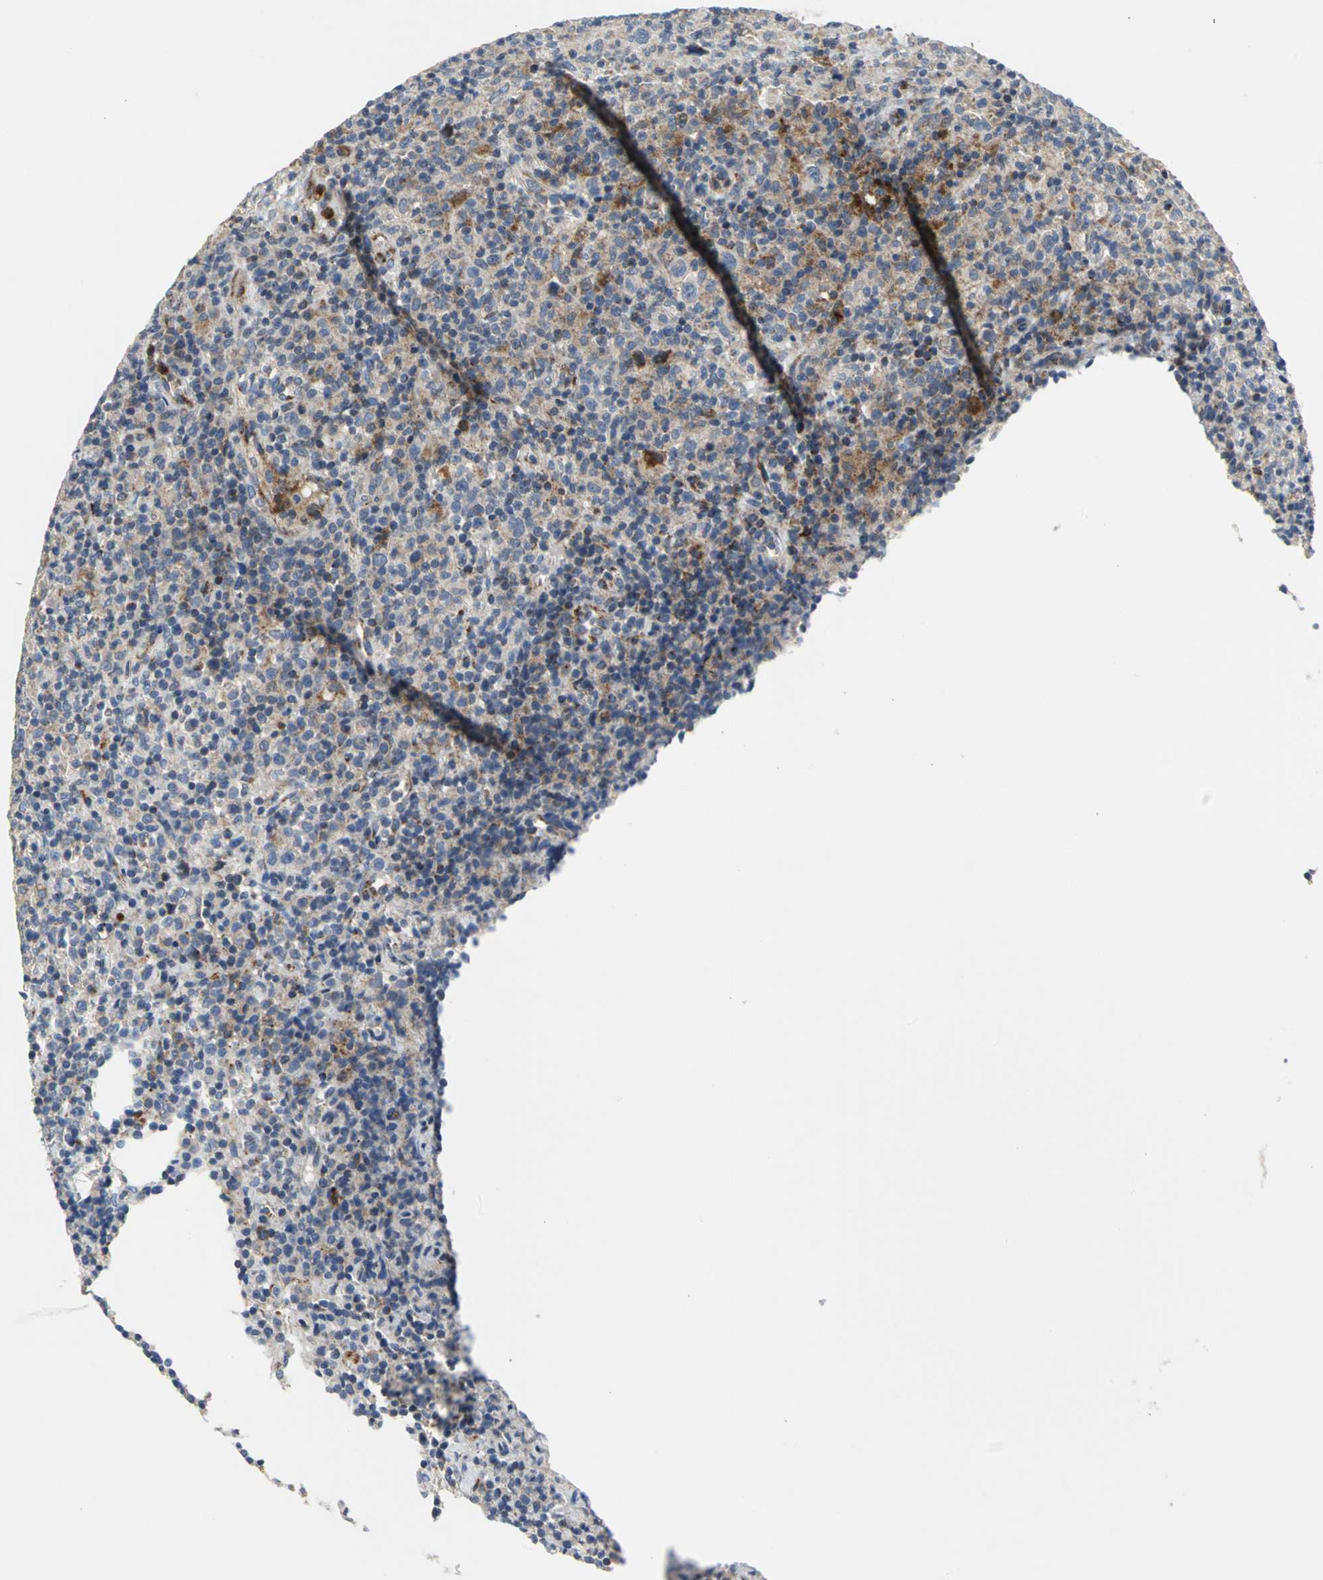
{"staining": {"intensity": "moderate", "quantity": "25%-75%", "location": "cytoplasmic/membranous"}, "tissue": "lymphoma", "cell_type": "Tumor cells", "image_type": "cancer", "snomed": [{"axis": "morphology", "description": "Hodgkin's disease, NOS"}, {"axis": "topography", "description": "Lymph node"}], "caption": "Immunohistochemical staining of human lymphoma reveals moderate cytoplasmic/membranous protein staining in approximately 25%-75% of tumor cells.", "gene": "SPPL2B", "patient": {"sex": "male", "age": 65}}